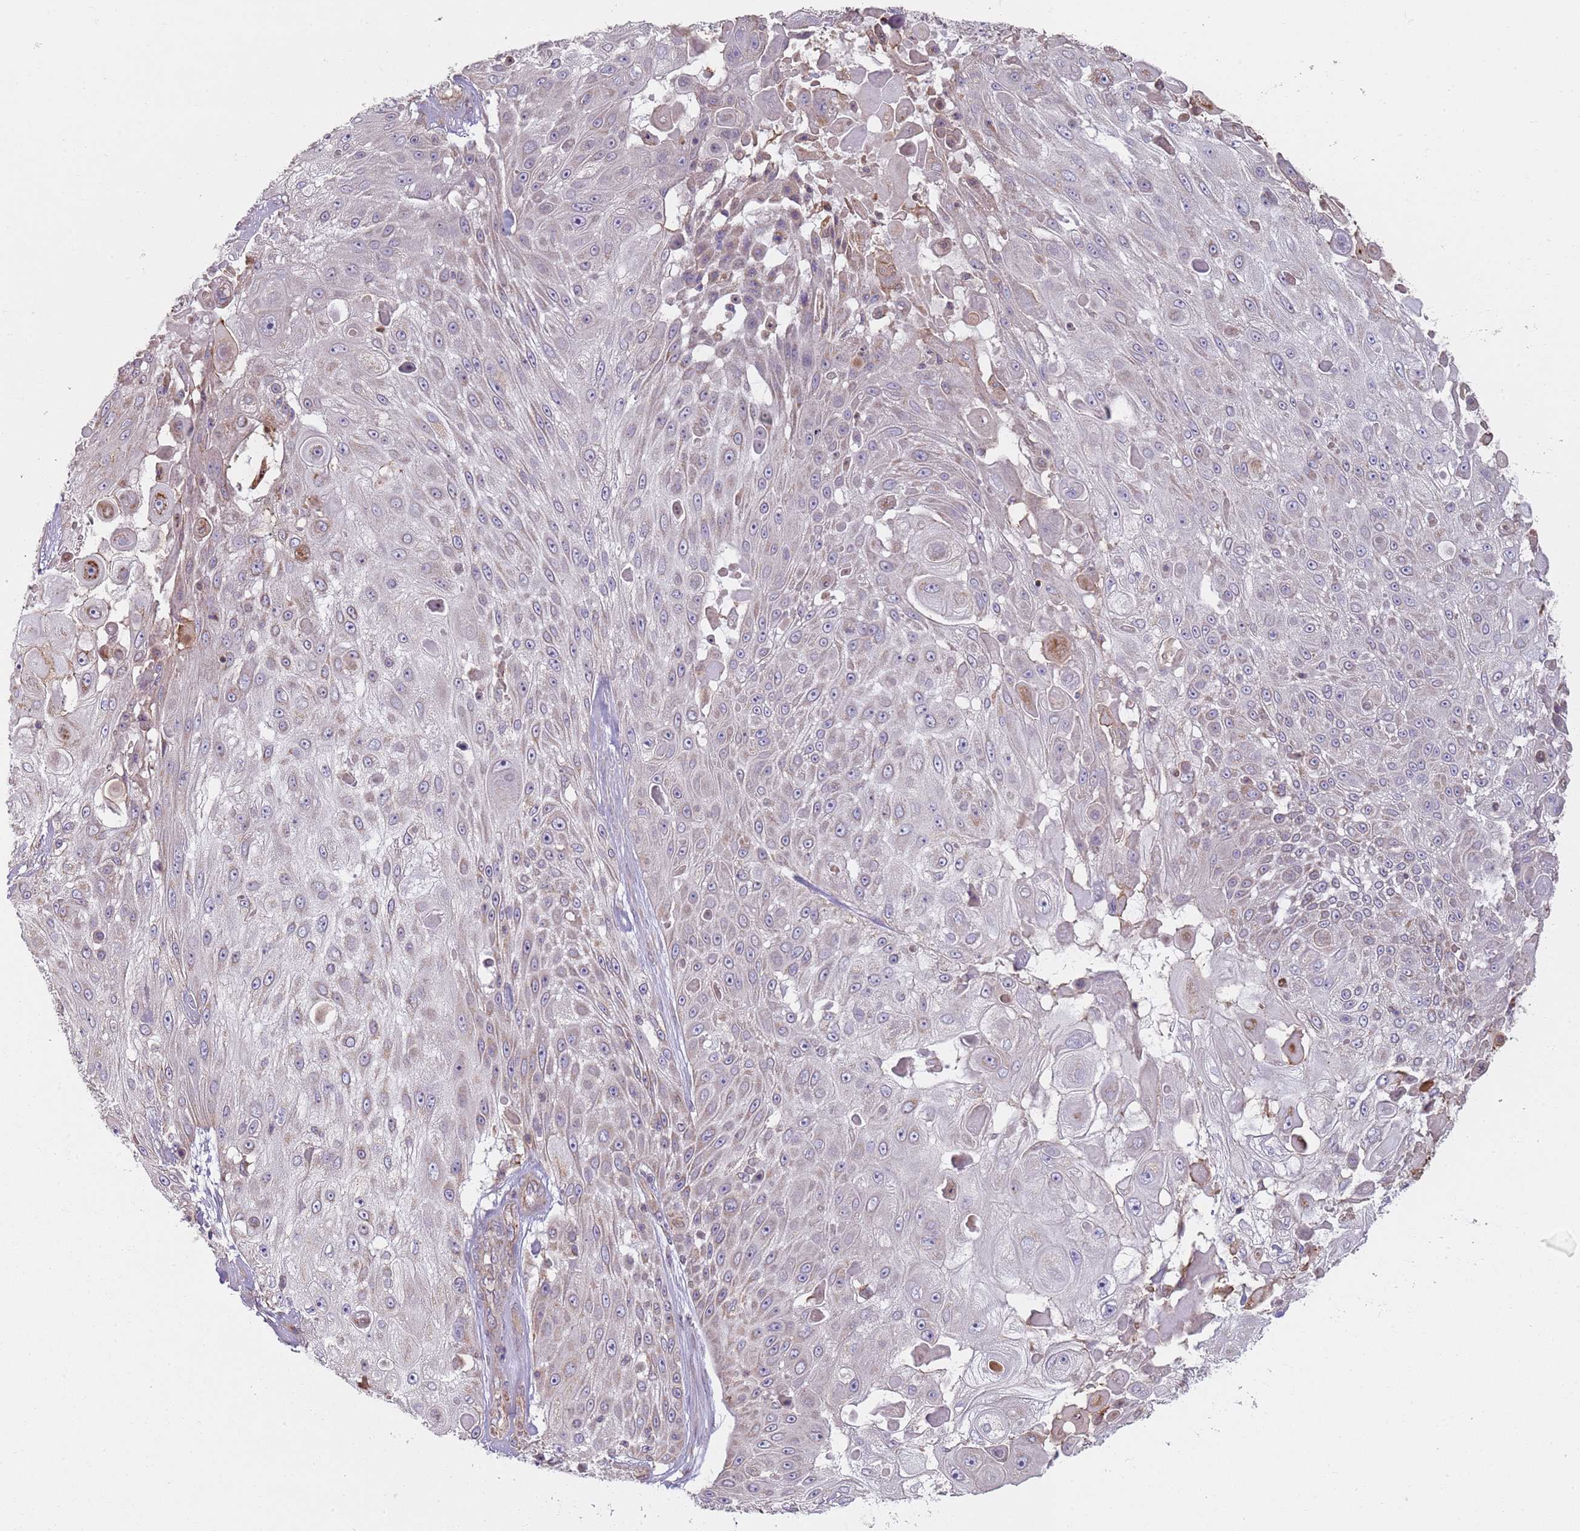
{"staining": {"intensity": "weak", "quantity": "25%-75%", "location": "cytoplasmic/membranous"}, "tissue": "skin cancer", "cell_type": "Tumor cells", "image_type": "cancer", "snomed": [{"axis": "morphology", "description": "Squamous cell carcinoma, NOS"}, {"axis": "topography", "description": "Skin"}], "caption": "Immunohistochemical staining of squamous cell carcinoma (skin) shows low levels of weak cytoplasmic/membranous staining in about 25%-75% of tumor cells.", "gene": "GAS8", "patient": {"sex": "female", "age": 86}}